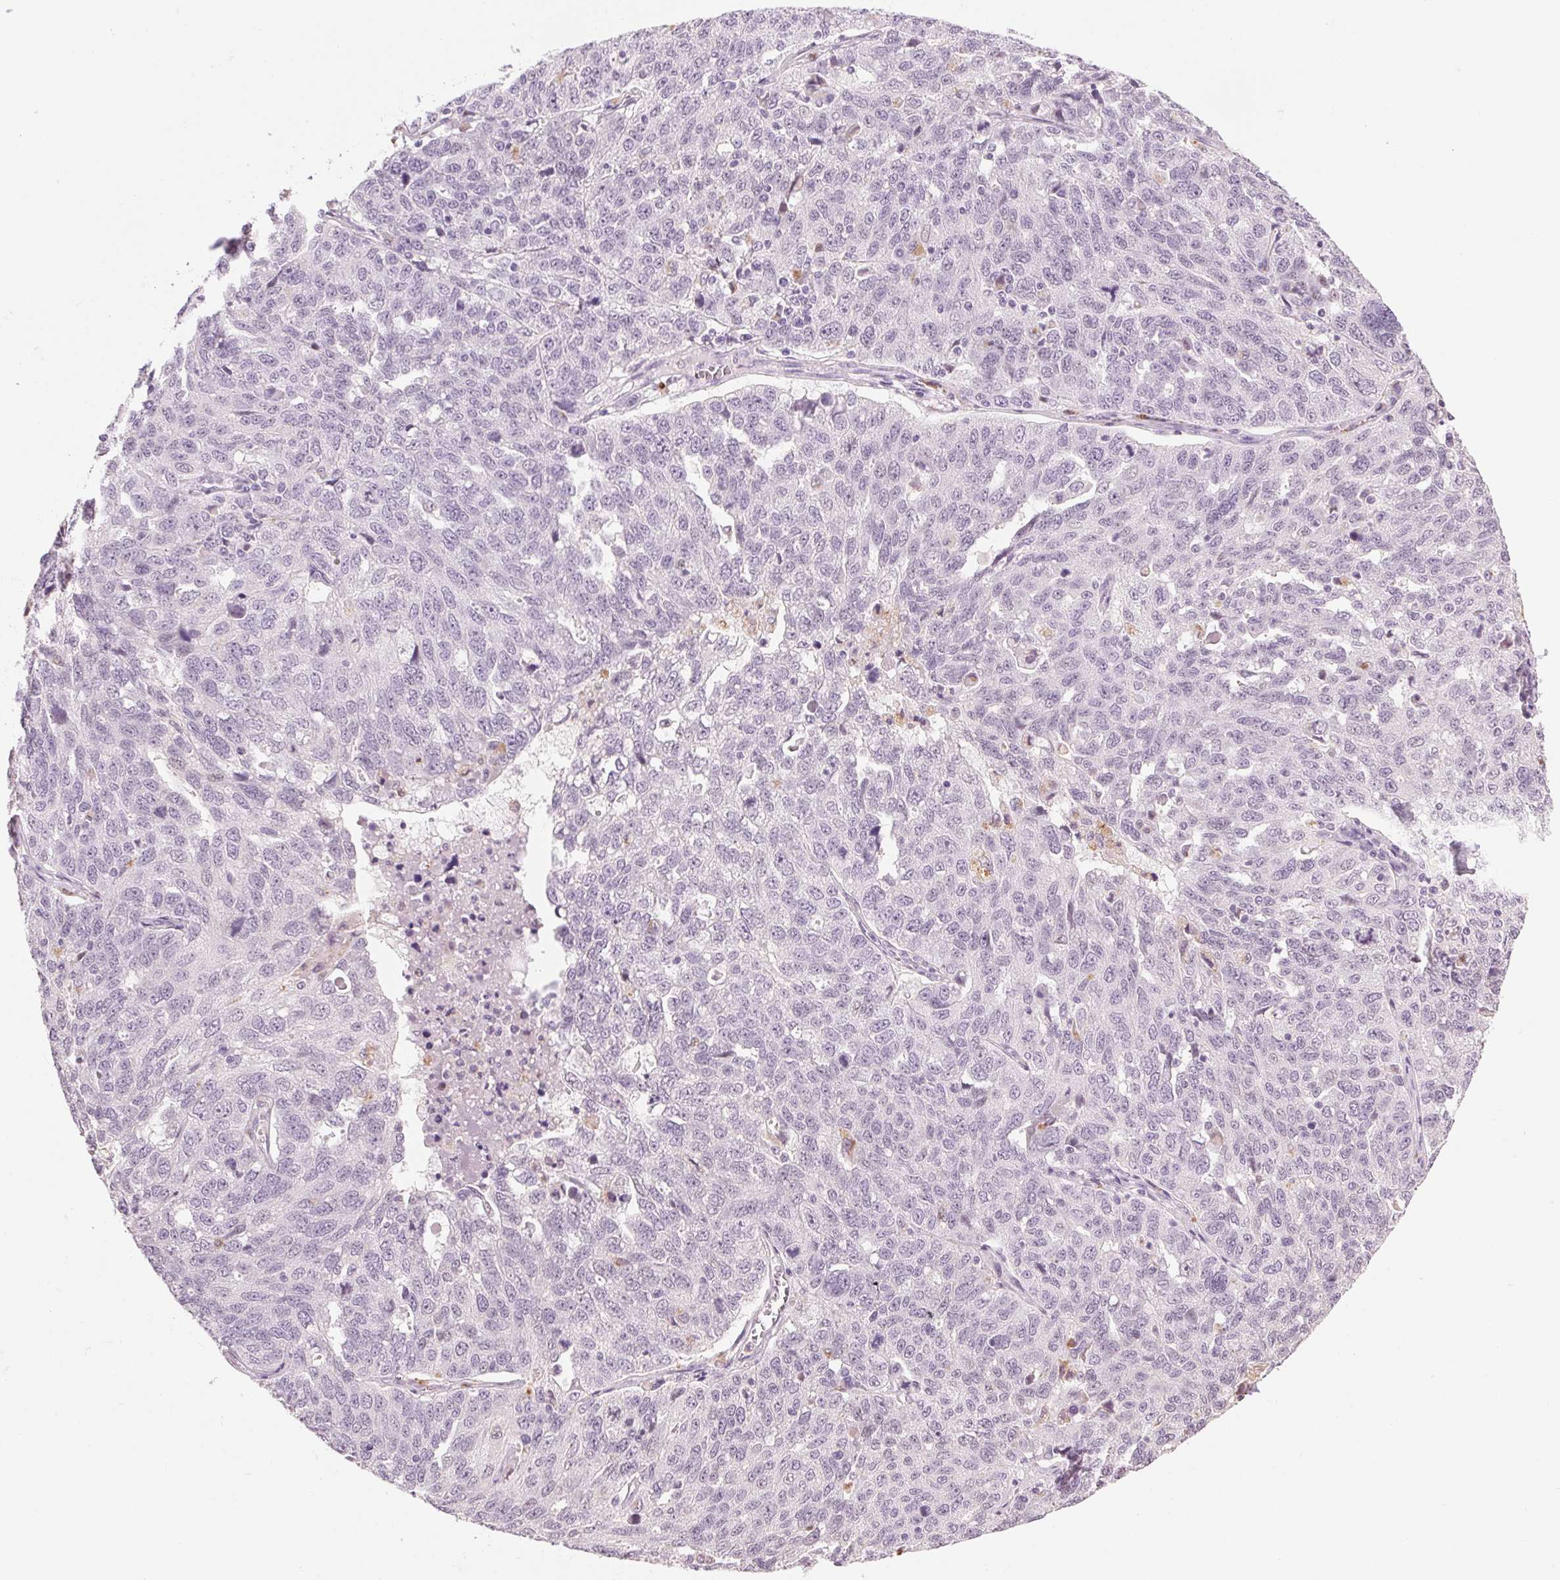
{"staining": {"intensity": "negative", "quantity": "none", "location": "none"}, "tissue": "ovarian cancer", "cell_type": "Tumor cells", "image_type": "cancer", "snomed": [{"axis": "morphology", "description": "Cystadenocarcinoma, serous, NOS"}, {"axis": "topography", "description": "Ovary"}], "caption": "Ovarian cancer (serous cystadenocarcinoma) stained for a protein using immunohistochemistry (IHC) displays no expression tumor cells.", "gene": "MPO", "patient": {"sex": "female", "age": 71}}